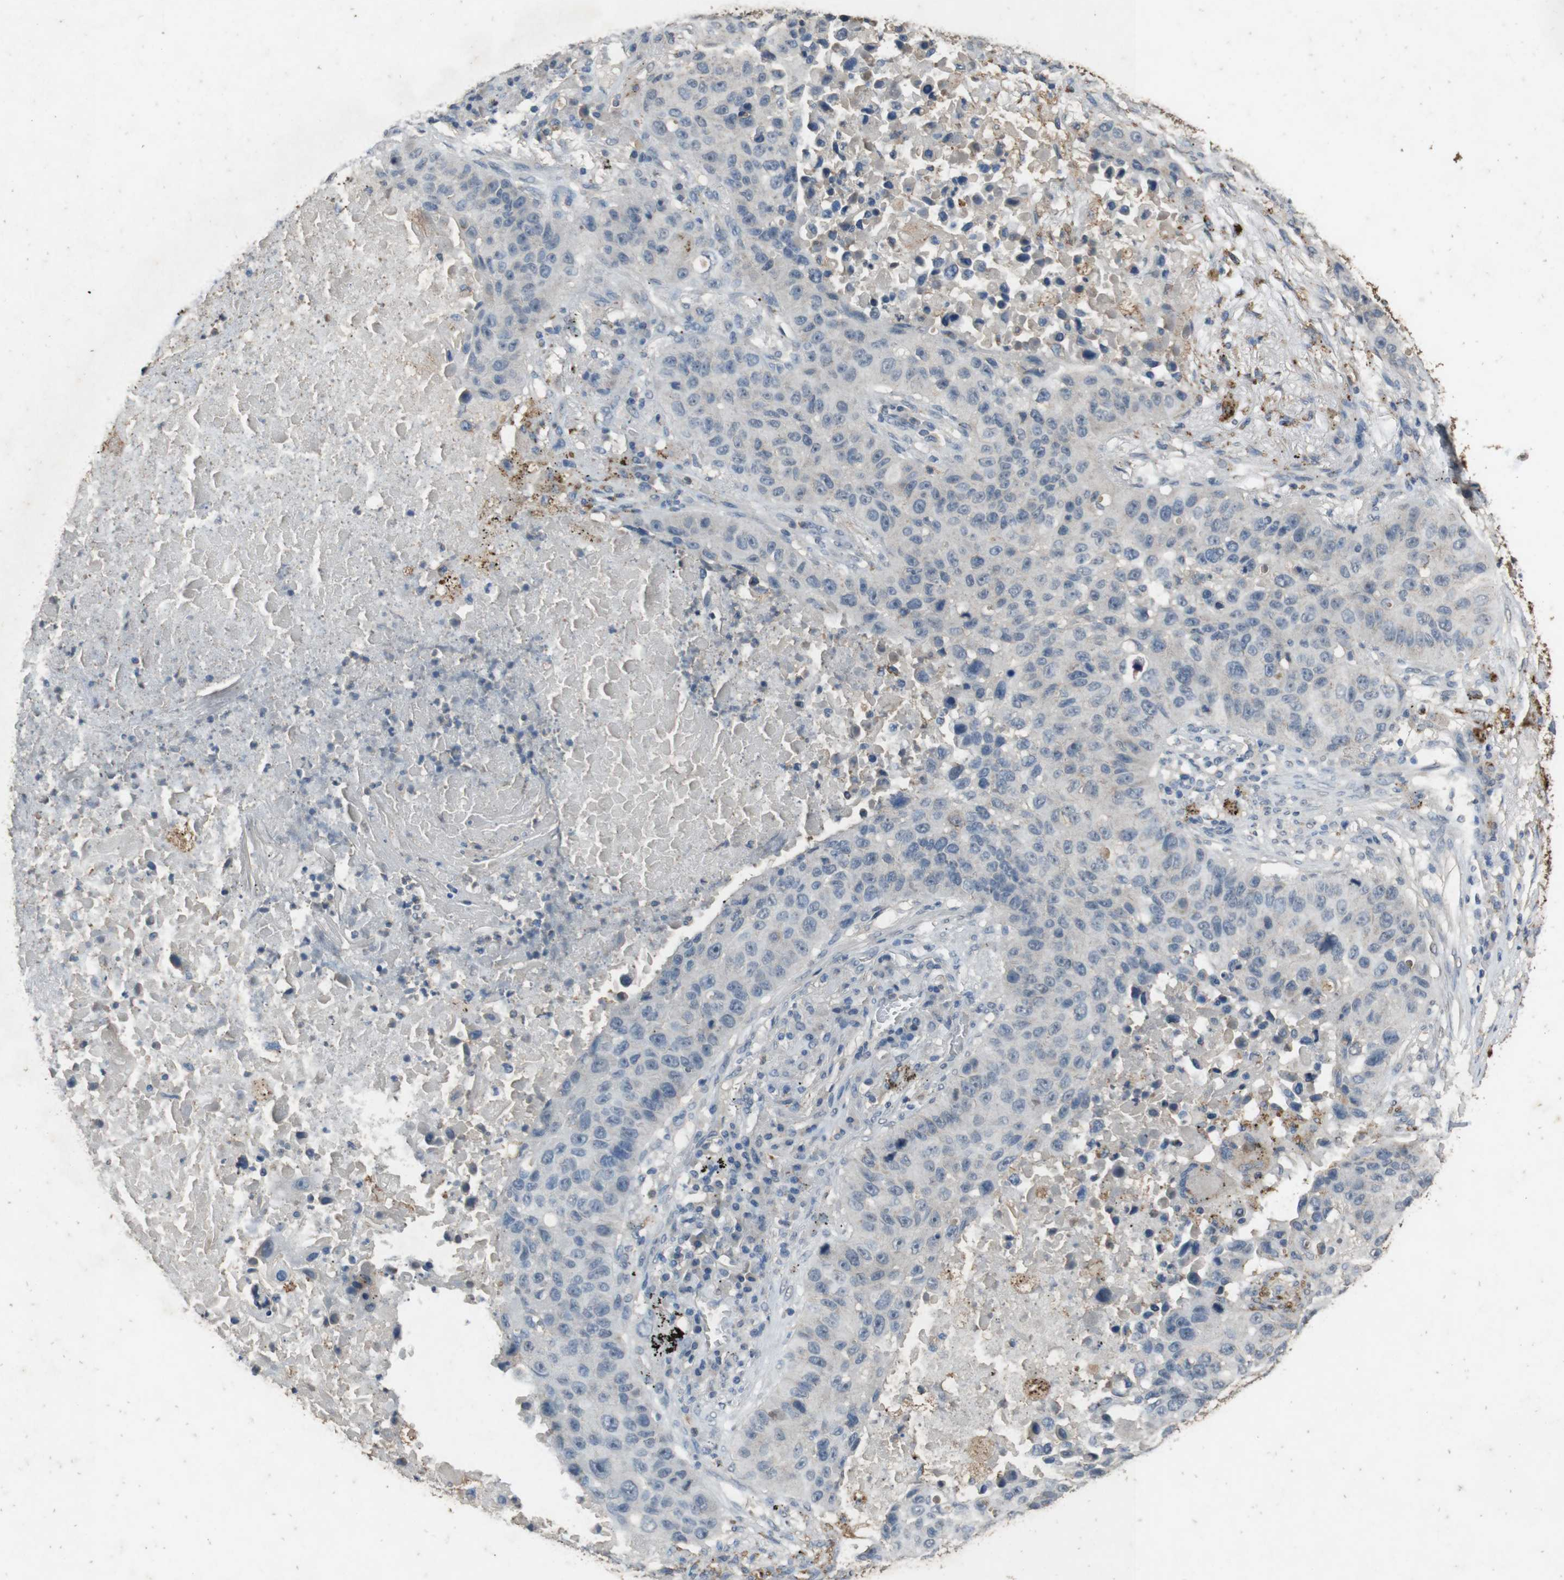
{"staining": {"intensity": "negative", "quantity": "none", "location": "none"}, "tissue": "lung cancer", "cell_type": "Tumor cells", "image_type": "cancer", "snomed": [{"axis": "morphology", "description": "Squamous cell carcinoma, NOS"}, {"axis": "topography", "description": "Lung"}], "caption": "Immunohistochemistry (IHC) image of neoplastic tissue: lung cancer (squamous cell carcinoma) stained with DAB displays no significant protein expression in tumor cells. (IHC, brightfield microscopy, high magnification).", "gene": "STBD1", "patient": {"sex": "male", "age": 57}}